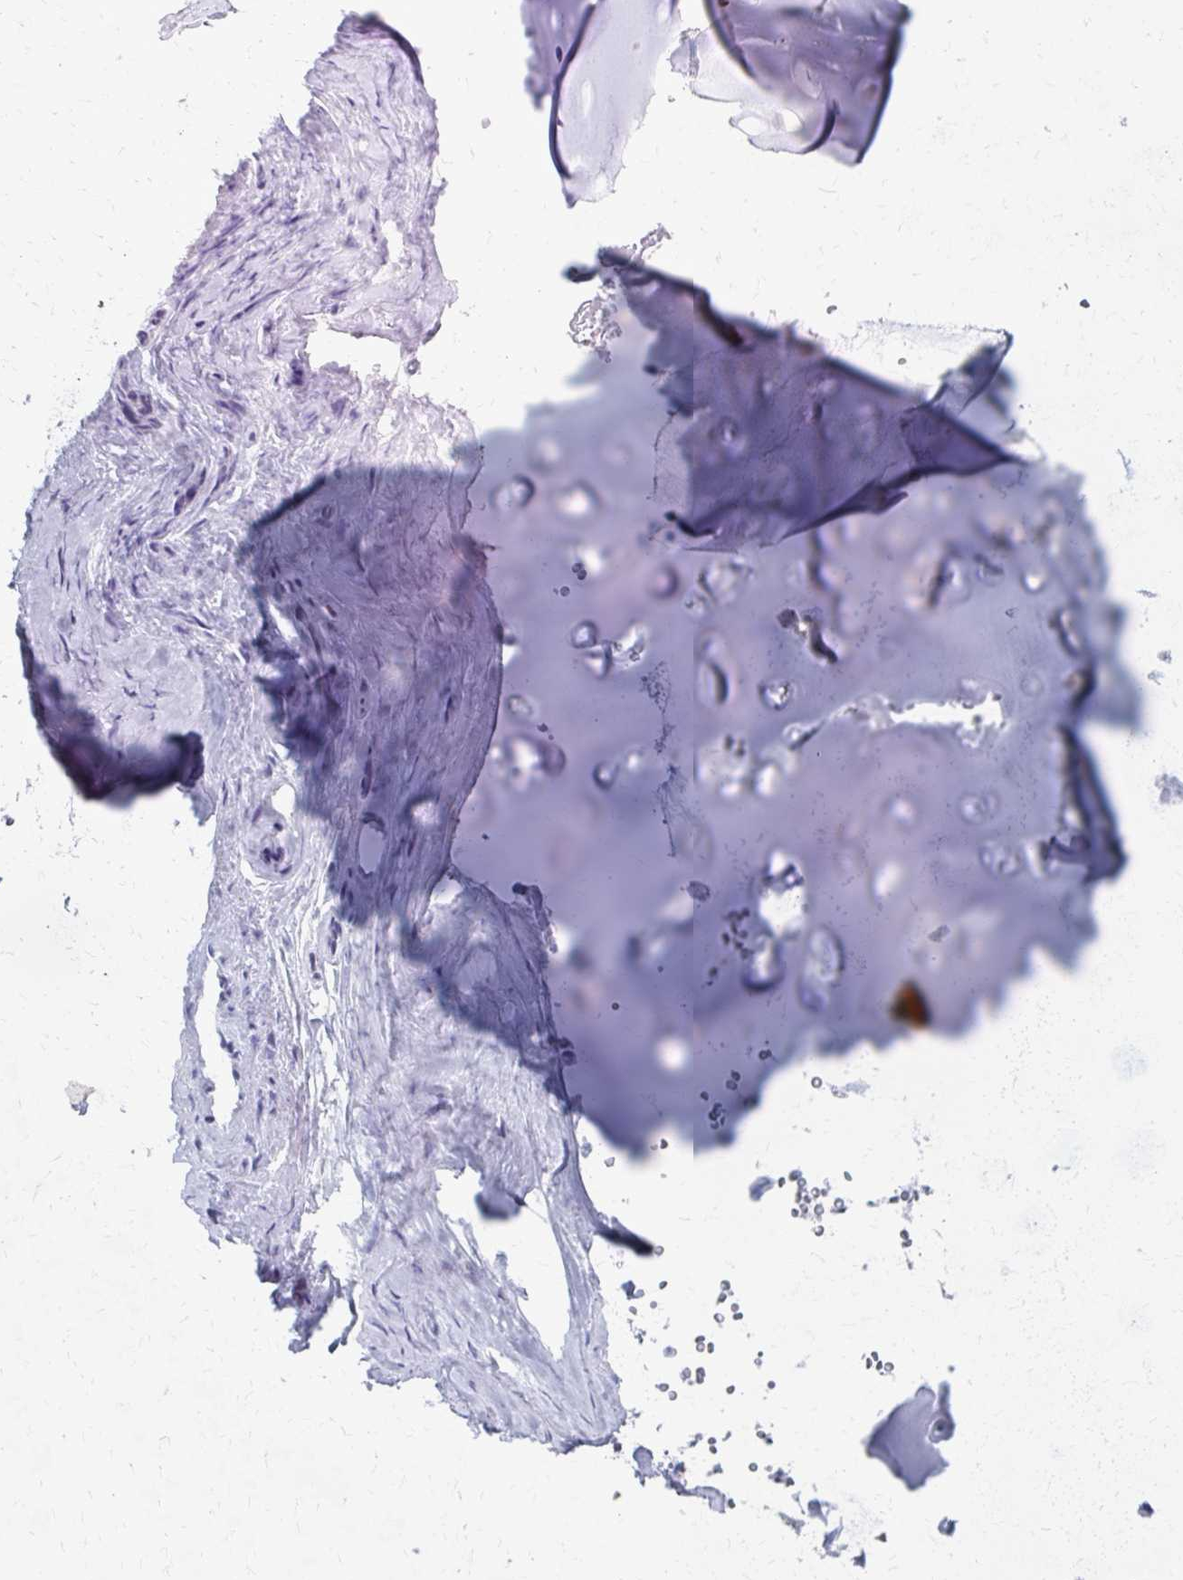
{"staining": {"intensity": "negative", "quantity": "none", "location": "none"}, "tissue": "soft tissue", "cell_type": "Chondrocytes", "image_type": "normal", "snomed": [{"axis": "morphology", "description": "Normal tissue, NOS"}, {"axis": "topography", "description": "Cartilage tissue"}, {"axis": "topography", "description": "Nasopharynx"}, {"axis": "topography", "description": "Thyroid gland"}], "caption": "High magnification brightfield microscopy of normal soft tissue stained with DAB (brown) and counterstained with hematoxylin (blue): chondrocytes show no significant positivity. Nuclei are stained in blue.", "gene": "CDIN1", "patient": {"sex": "male", "age": 63}}